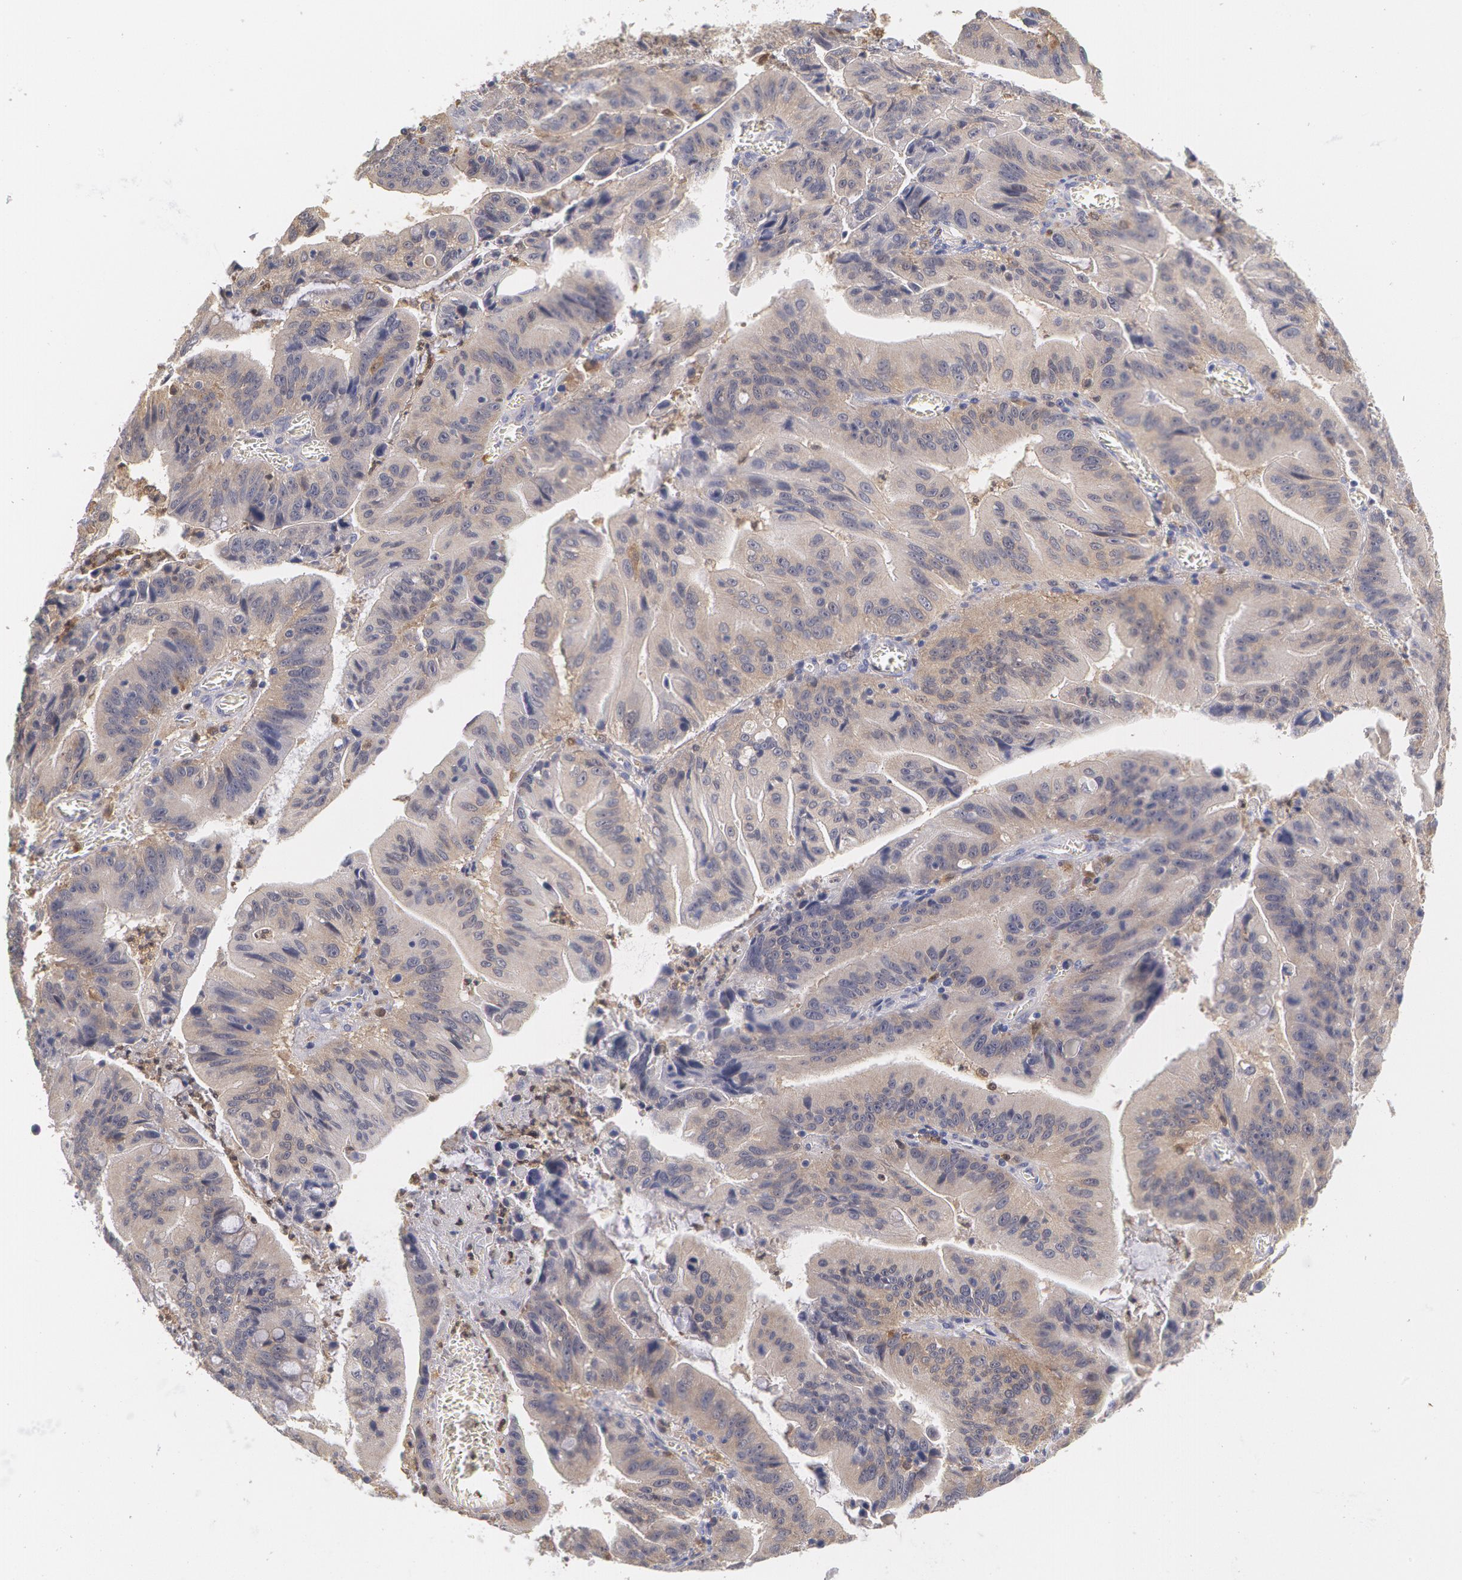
{"staining": {"intensity": "weak", "quantity": ">75%", "location": "cytoplasmic/membranous"}, "tissue": "stomach cancer", "cell_type": "Tumor cells", "image_type": "cancer", "snomed": [{"axis": "morphology", "description": "Adenocarcinoma, NOS"}, {"axis": "topography", "description": "Stomach, upper"}], "caption": "Immunohistochemistry photomicrograph of adenocarcinoma (stomach) stained for a protein (brown), which displays low levels of weak cytoplasmic/membranous expression in approximately >75% of tumor cells.", "gene": "SYK", "patient": {"sex": "male", "age": 63}}